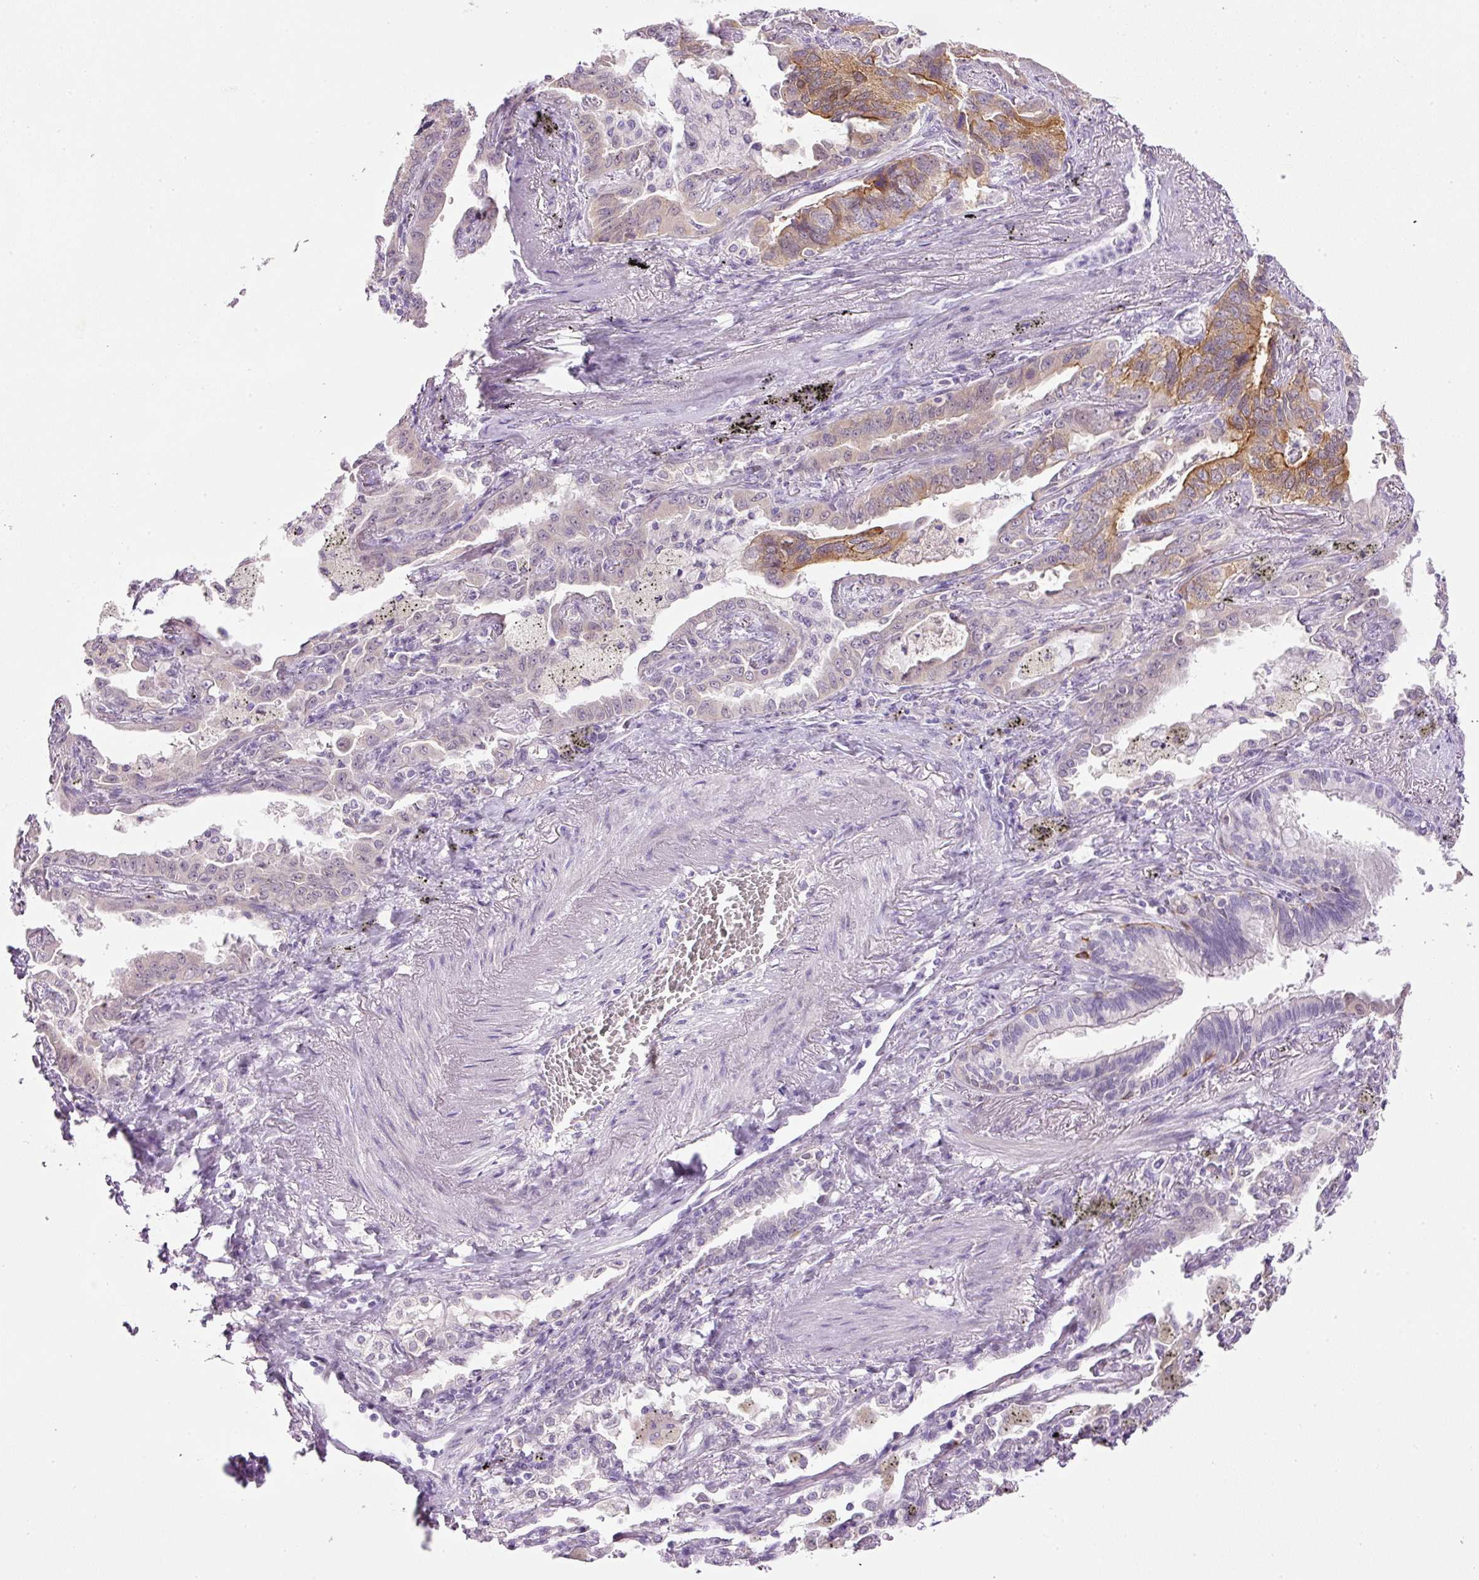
{"staining": {"intensity": "moderate", "quantity": "25%-75%", "location": "cytoplasmic/membranous"}, "tissue": "lung cancer", "cell_type": "Tumor cells", "image_type": "cancer", "snomed": [{"axis": "morphology", "description": "Adenocarcinoma, NOS"}, {"axis": "topography", "description": "Lung"}], "caption": "Tumor cells exhibit moderate cytoplasmic/membranous staining in about 25%-75% of cells in lung adenocarcinoma. Using DAB (3,3'-diaminobenzidine) (brown) and hematoxylin (blue) stains, captured at high magnification using brightfield microscopy.", "gene": "SRC", "patient": {"sex": "male", "age": 67}}